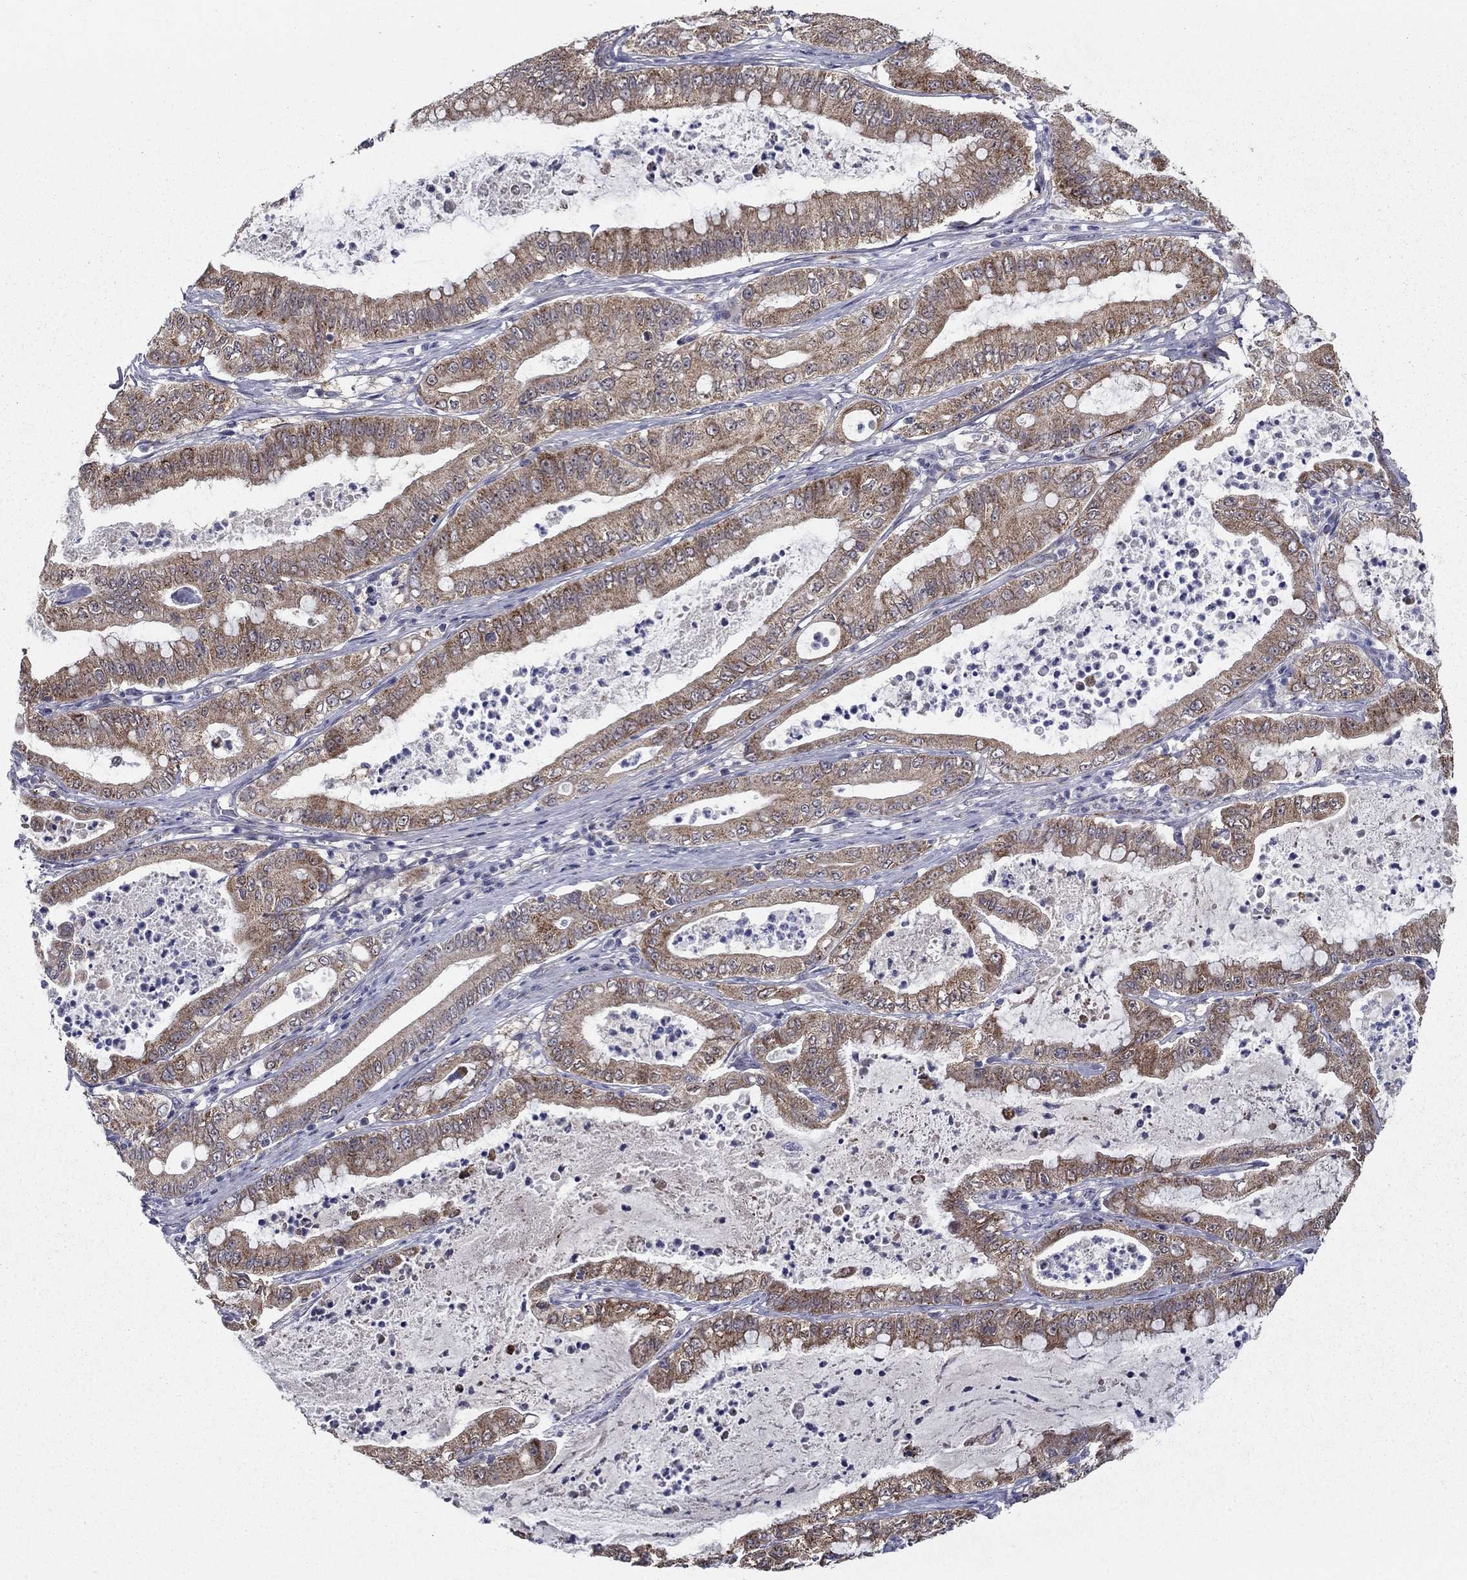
{"staining": {"intensity": "moderate", "quantity": ">75%", "location": "cytoplasmic/membranous"}, "tissue": "pancreatic cancer", "cell_type": "Tumor cells", "image_type": "cancer", "snomed": [{"axis": "morphology", "description": "Adenocarcinoma, NOS"}, {"axis": "topography", "description": "Pancreas"}], "caption": "Immunohistochemical staining of human pancreatic cancer (adenocarcinoma) demonstrates medium levels of moderate cytoplasmic/membranous positivity in about >75% of tumor cells.", "gene": "LACTB2", "patient": {"sex": "male", "age": 71}}